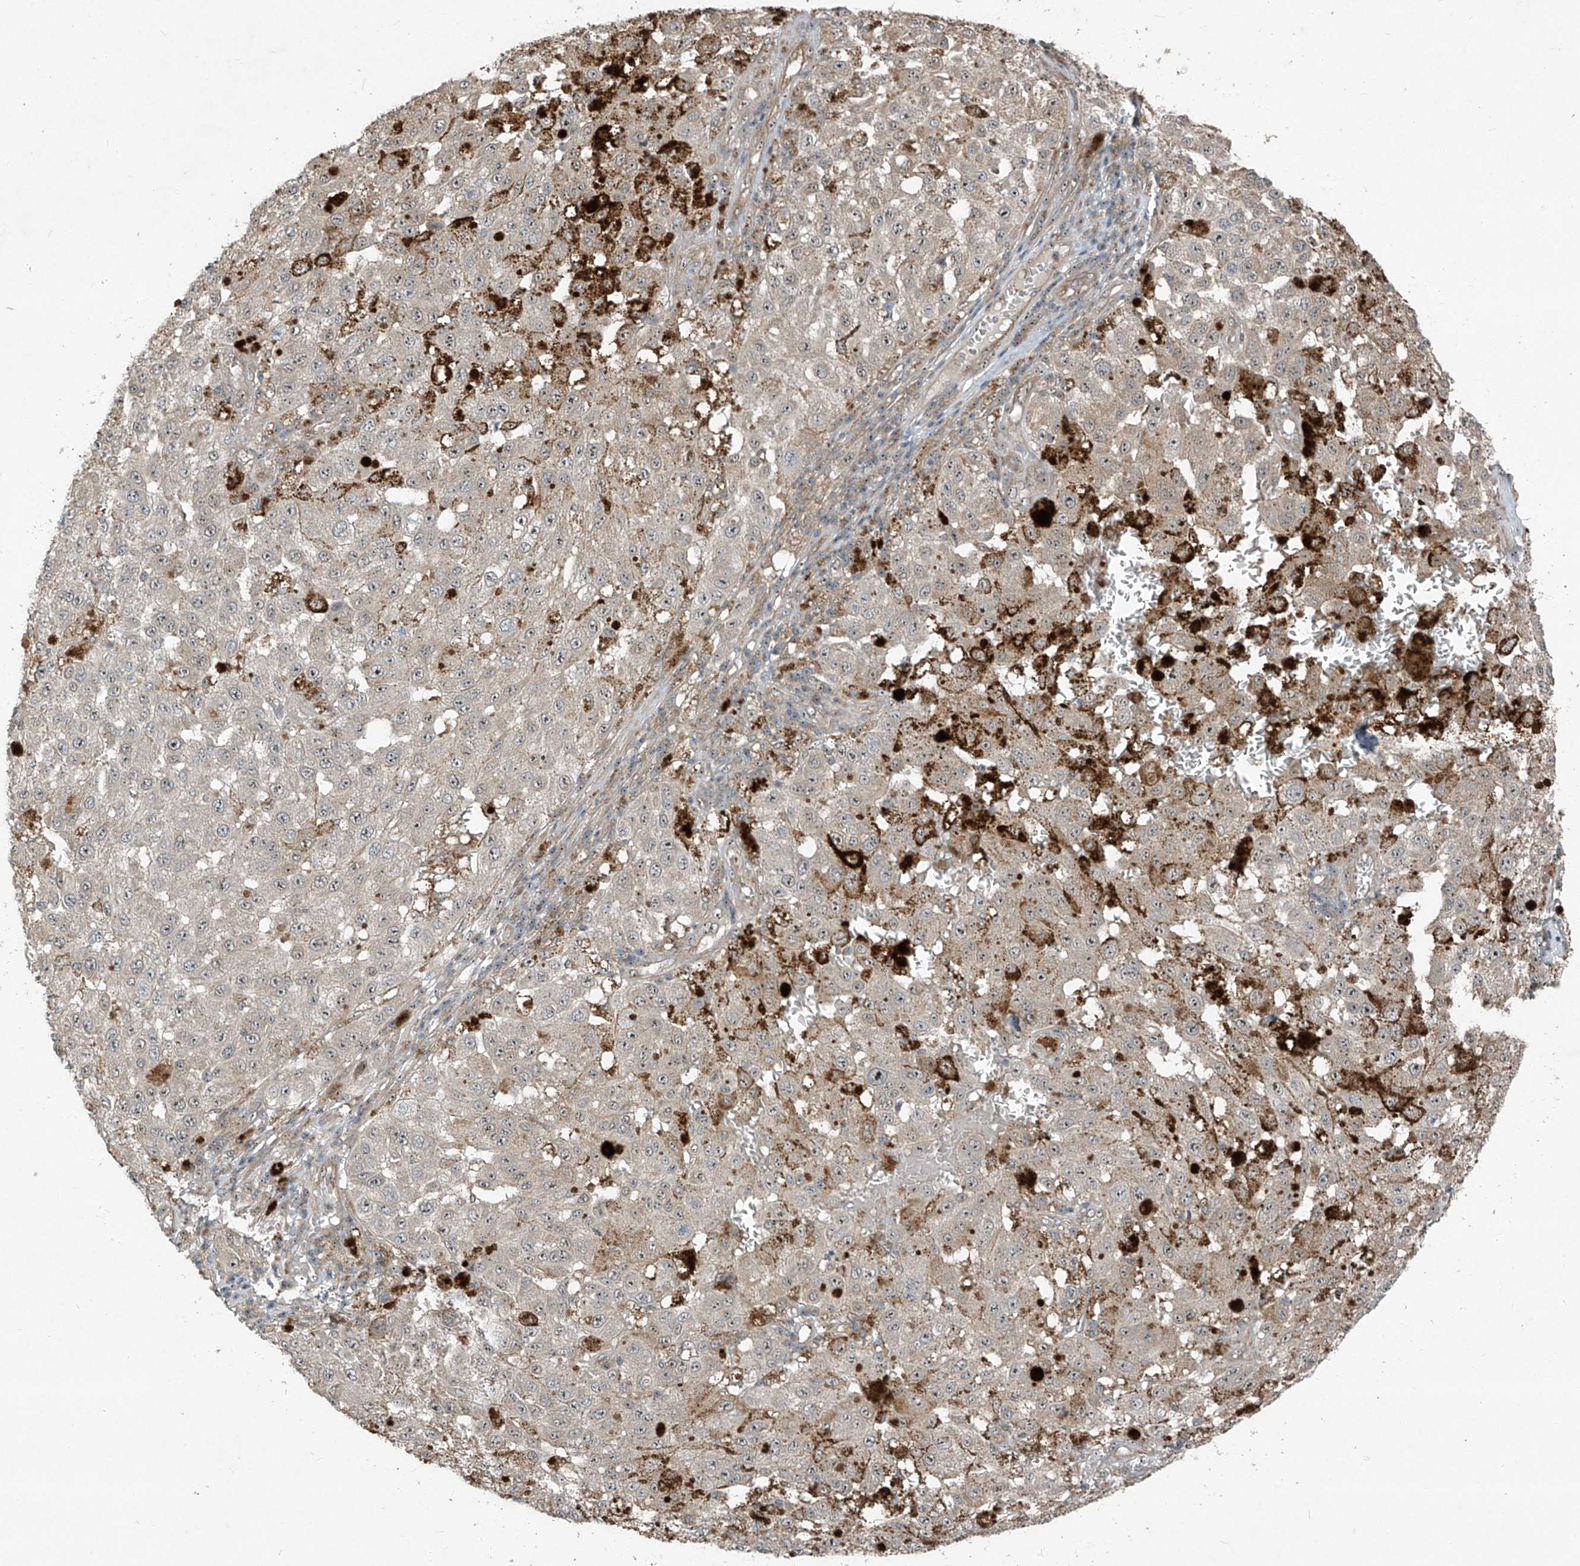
{"staining": {"intensity": "negative", "quantity": "none", "location": "none"}, "tissue": "melanoma", "cell_type": "Tumor cells", "image_type": "cancer", "snomed": [{"axis": "morphology", "description": "Malignant melanoma, NOS"}, {"axis": "topography", "description": "Skin"}], "caption": "IHC photomicrograph of neoplastic tissue: human malignant melanoma stained with DAB (3,3'-diaminobenzidine) displays no significant protein positivity in tumor cells.", "gene": "PPCS", "patient": {"sex": "female", "age": 64}}